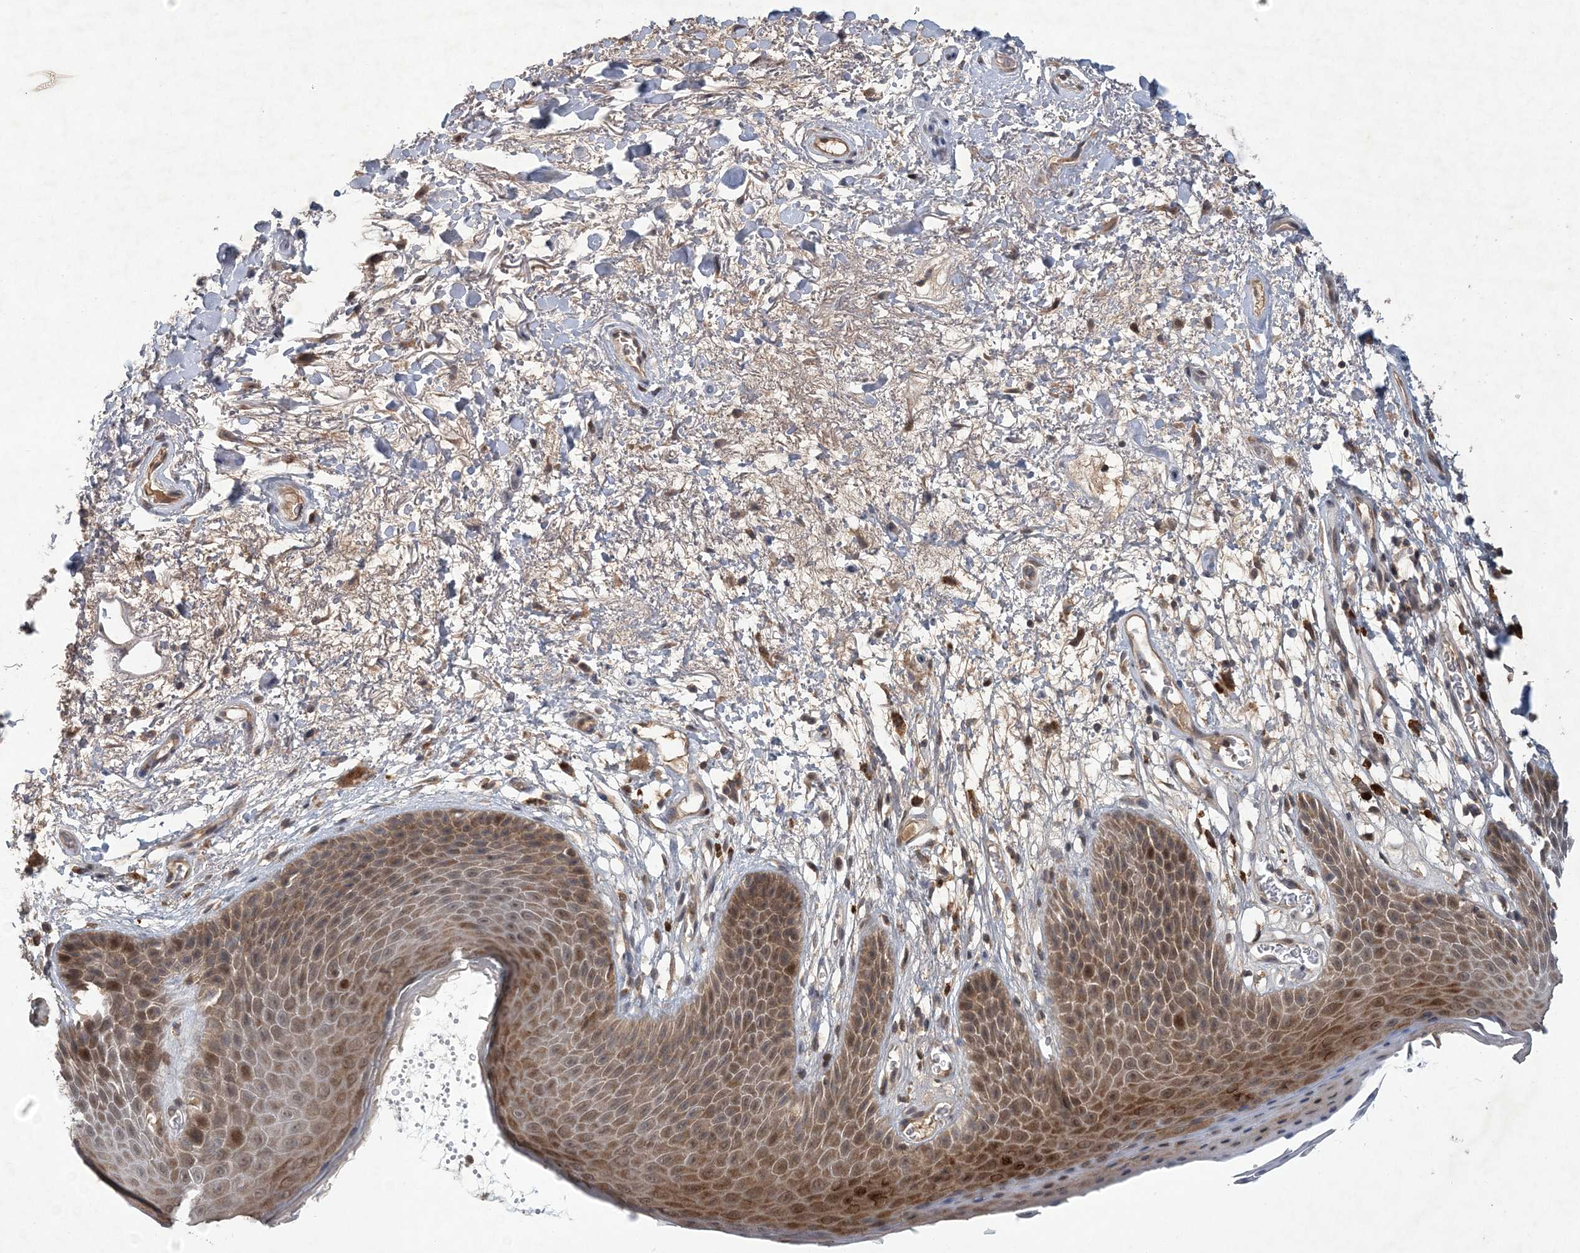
{"staining": {"intensity": "moderate", "quantity": ">75%", "location": "cytoplasmic/membranous,nuclear"}, "tissue": "skin", "cell_type": "Epidermal cells", "image_type": "normal", "snomed": [{"axis": "morphology", "description": "Normal tissue, NOS"}, {"axis": "topography", "description": "Anal"}], "caption": "A brown stain shows moderate cytoplasmic/membranous,nuclear staining of a protein in epidermal cells of normal human skin.", "gene": "RNF25", "patient": {"sex": "male", "age": 74}}